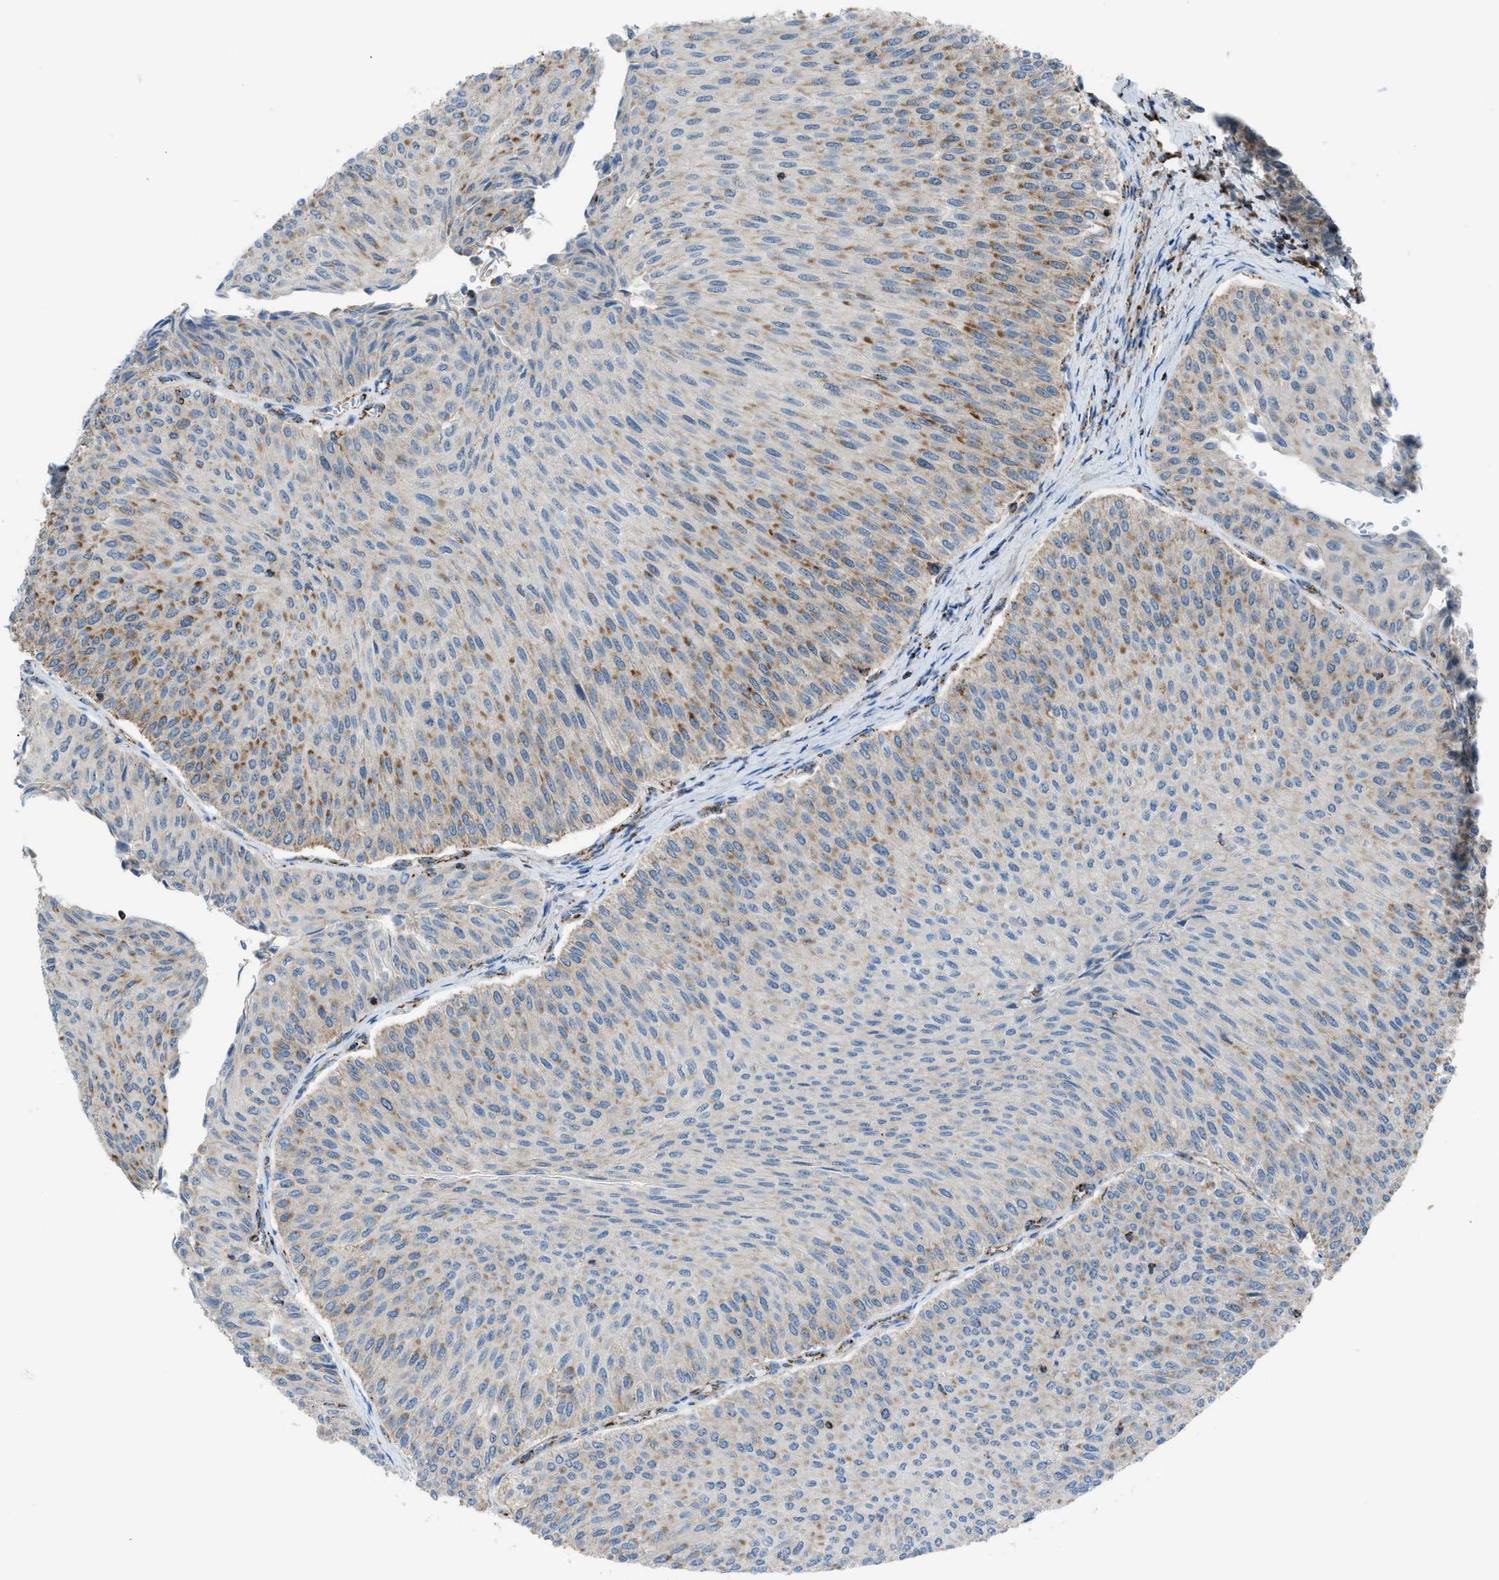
{"staining": {"intensity": "moderate", "quantity": "<25%", "location": "cytoplasmic/membranous"}, "tissue": "urothelial cancer", "cell_type": "Tumor cells", "image_type": "cancer", "snomed": [{"axis": "morphology", "description": "Urothelial carcinoma, Low grade"}, {"axis": "topography", "description": "Urinary bladder"}], "caption": "Low-grade urothelial carcinoma was stained to show a protein in brown. There is low levels of moderate cytoplasmic/membranous expression in approximately <25% of tumor cells.", "gene": "SRM", "patient": {"sex": "male", "age": 78}}